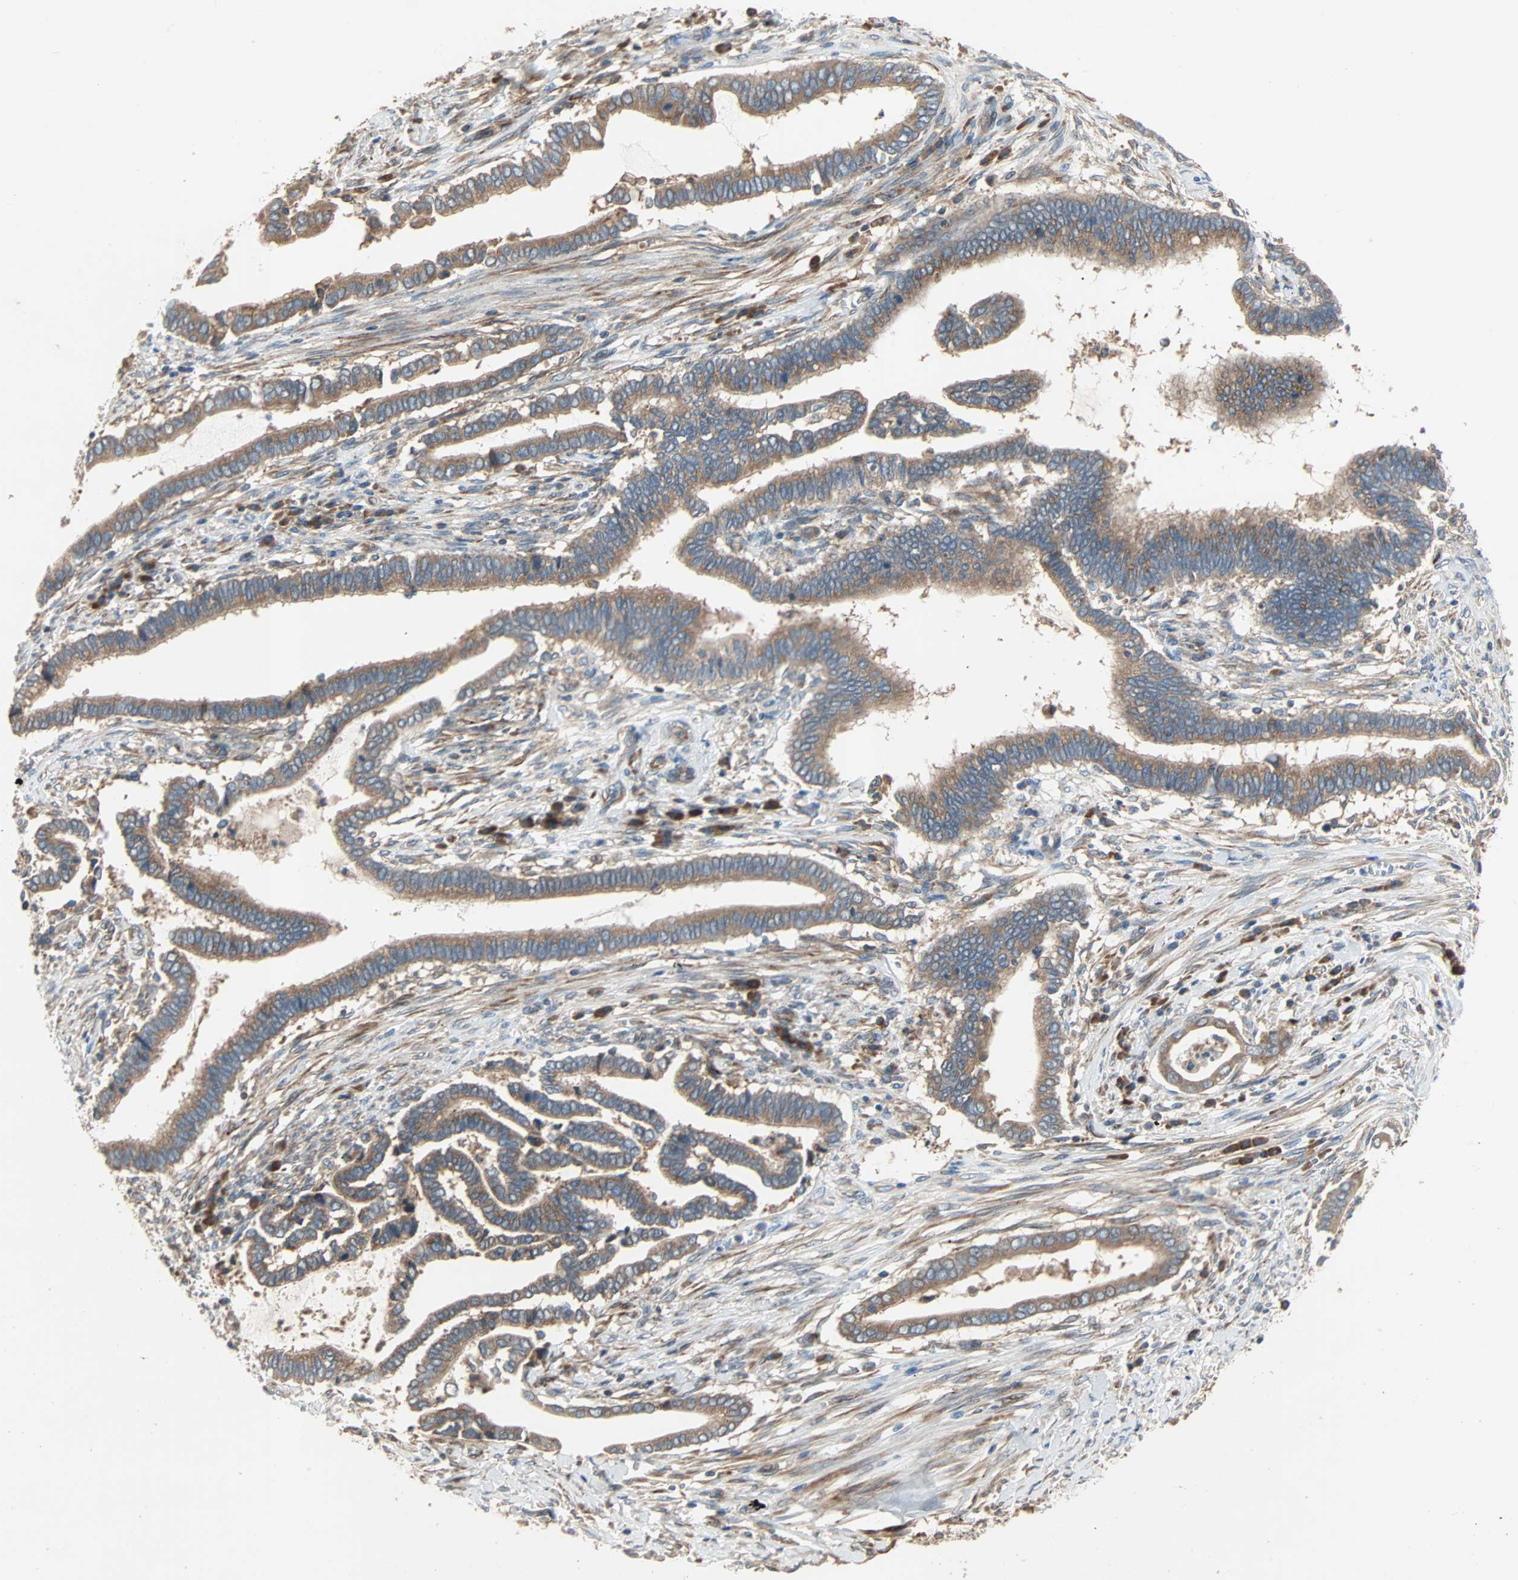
{"staining": {"intensity": "moderate", "quantity": ">75%", "location": "cytoplasmic/membranous"}, "tissue": "cervical cancer", "cell_type": "Tumor cells", "image_type": "cancer", "snomed": [{"axis": "morphology", "description": "Adenocarcinoma, NOS"}, {"axis": "topography", "description": "Cervix"}], "caption": "This is an image of immunohistochemistry staining of cervical cancer, which shows moderate staining in the cytoplasmic/membranous of tumor cells.", "gene": "XYLT1", "patient": {"sex": "female", "age": 44}}